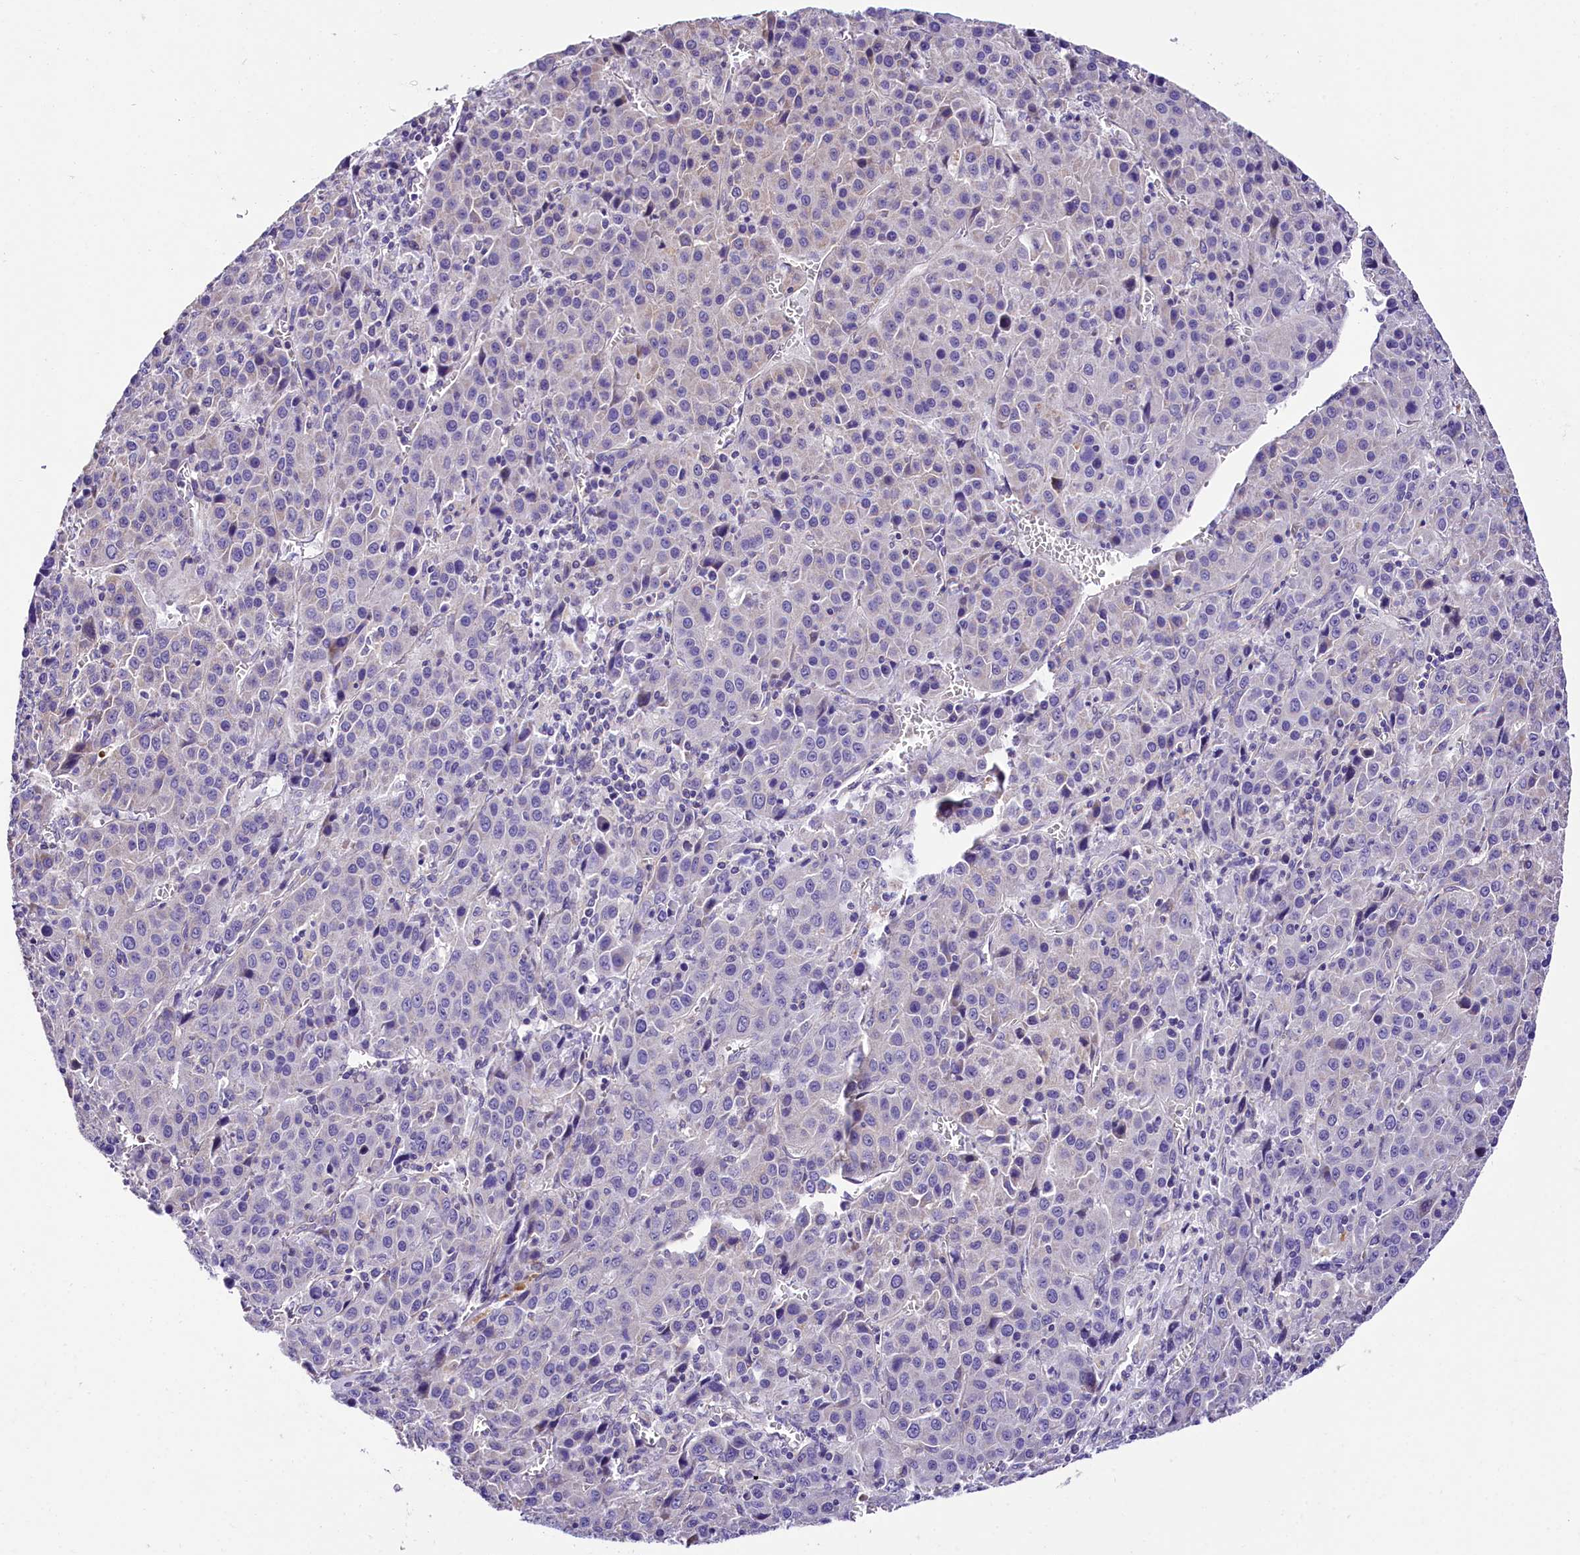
{"staining": {"intensity": "negative", "quantity": "none", "location": "none"}, "tissue": "liver cancer", "cell_type": "Tumor cells", "image_type": "cancer", "snomed": [{"axis": "morphology", "description": "Carcinoma, Hepatocellular, NOS"}, {"axis": "topography", "description": "Liver"}], "caption": "IHC histopathology image of neoplastic tissue: liver cancer stained with DAB exhibits no significant protein staining in tumor cells.", "gene": "ACAA2", "patient": {"sex": "female", "age": 53}}